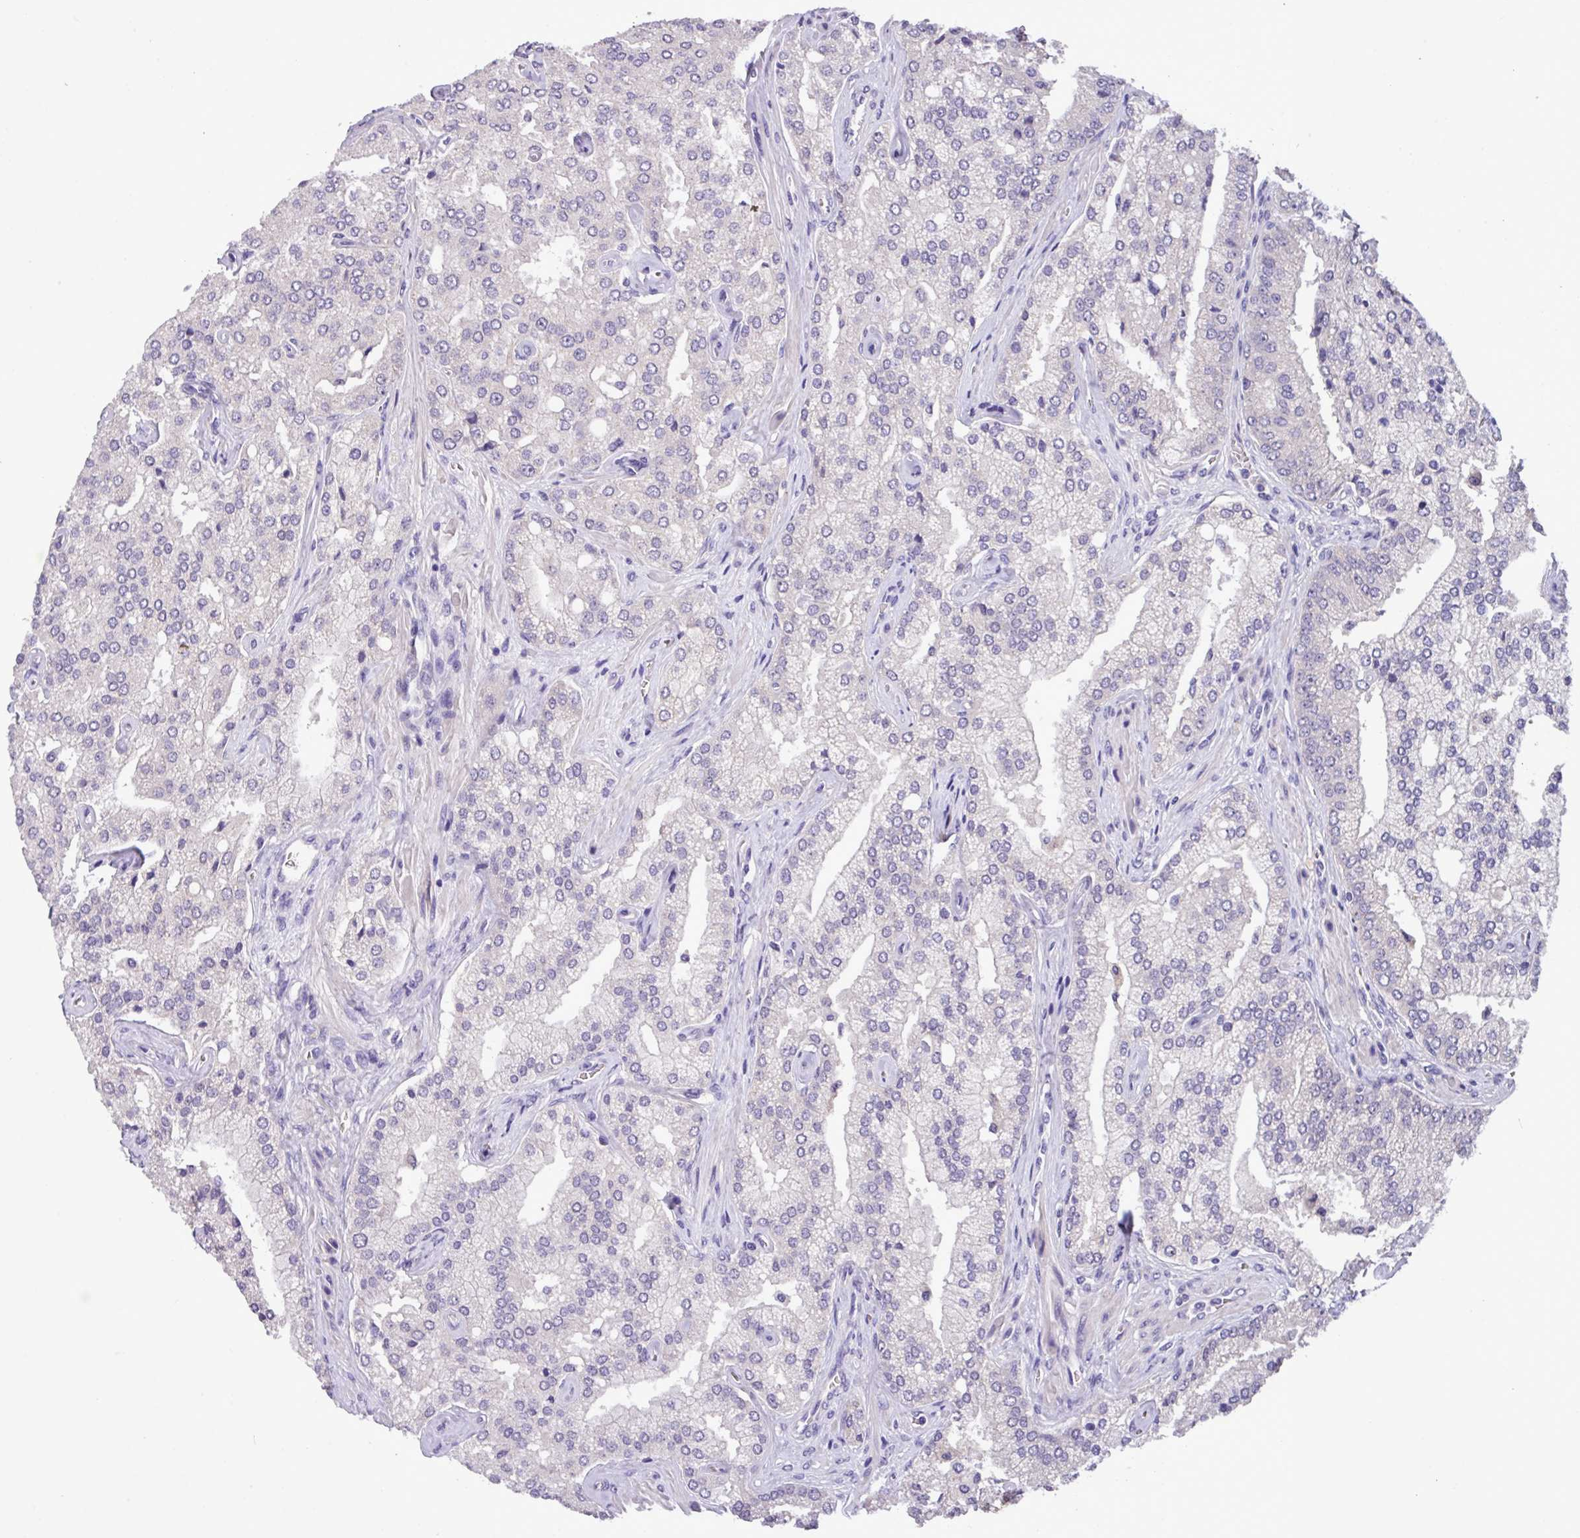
{"staining": {"intensity": "negative", "quantity": "none", "location": "none"}, "tissue": "prostate cancer", "cell_type": "Tumor cells", "image_type": "cancer", "snomed": [{"axis": "morphology", "description": "Adenocarcinoma, High grade"}, {"axis": "topography", "description": "Prostate"}], "caption": "Prostate cancer (high-grade adenocarcinoma) was stained to show a protein in brown. There is no significant expression in tumor cells.", "gene": "PAX8", "patient": {"sex": "male", "age": 68}}